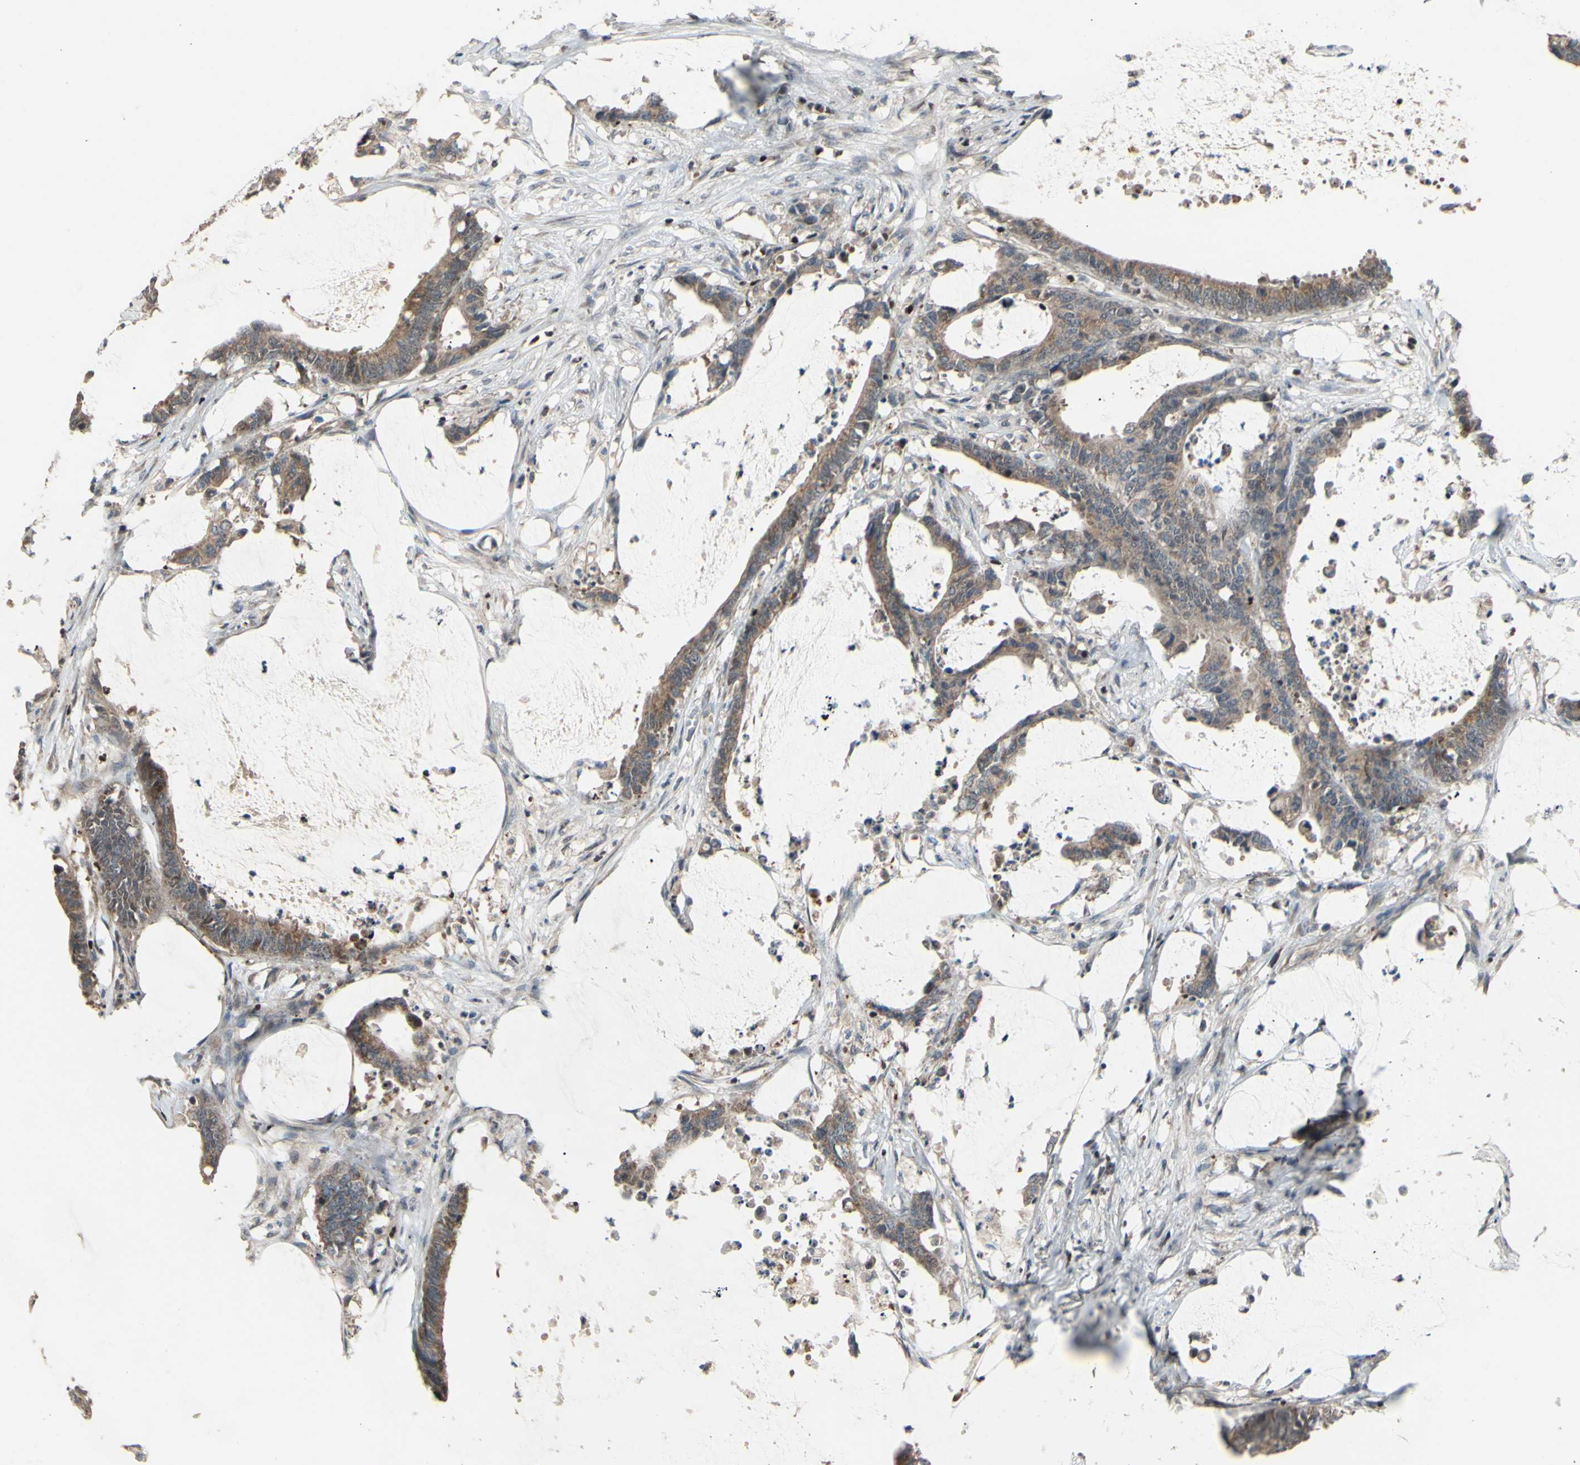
{"staining": {"intensity": "moderate", "quantity": ">75%", "location": "cytoplasmic/membranous"}, "tissue": "colorectal cancer", "cell_type": "Tumor cells", "image_type": "cancer", "snomed": [{"axis": "morphology", "description": "Adenocarcinoma, NOS"}, {"axis": "topography", "description": "Rectum"}], "caption": "Immunohistochemistry (IHC) (DAB (3,3'-diaminobenzidine)) staining of adenocarcinoma (colorectal) displays moderate cytoplasmic/membranous protein positivity in approximately >75% of tumor cells. (Stains: DAB (3,3'-diaminobenzidine) in brown, nuclei in blue, Microscopy: brightfield microscopy at high magnification).", "gene": "SP4", "patient": {"sex": "female", "age": 66}}